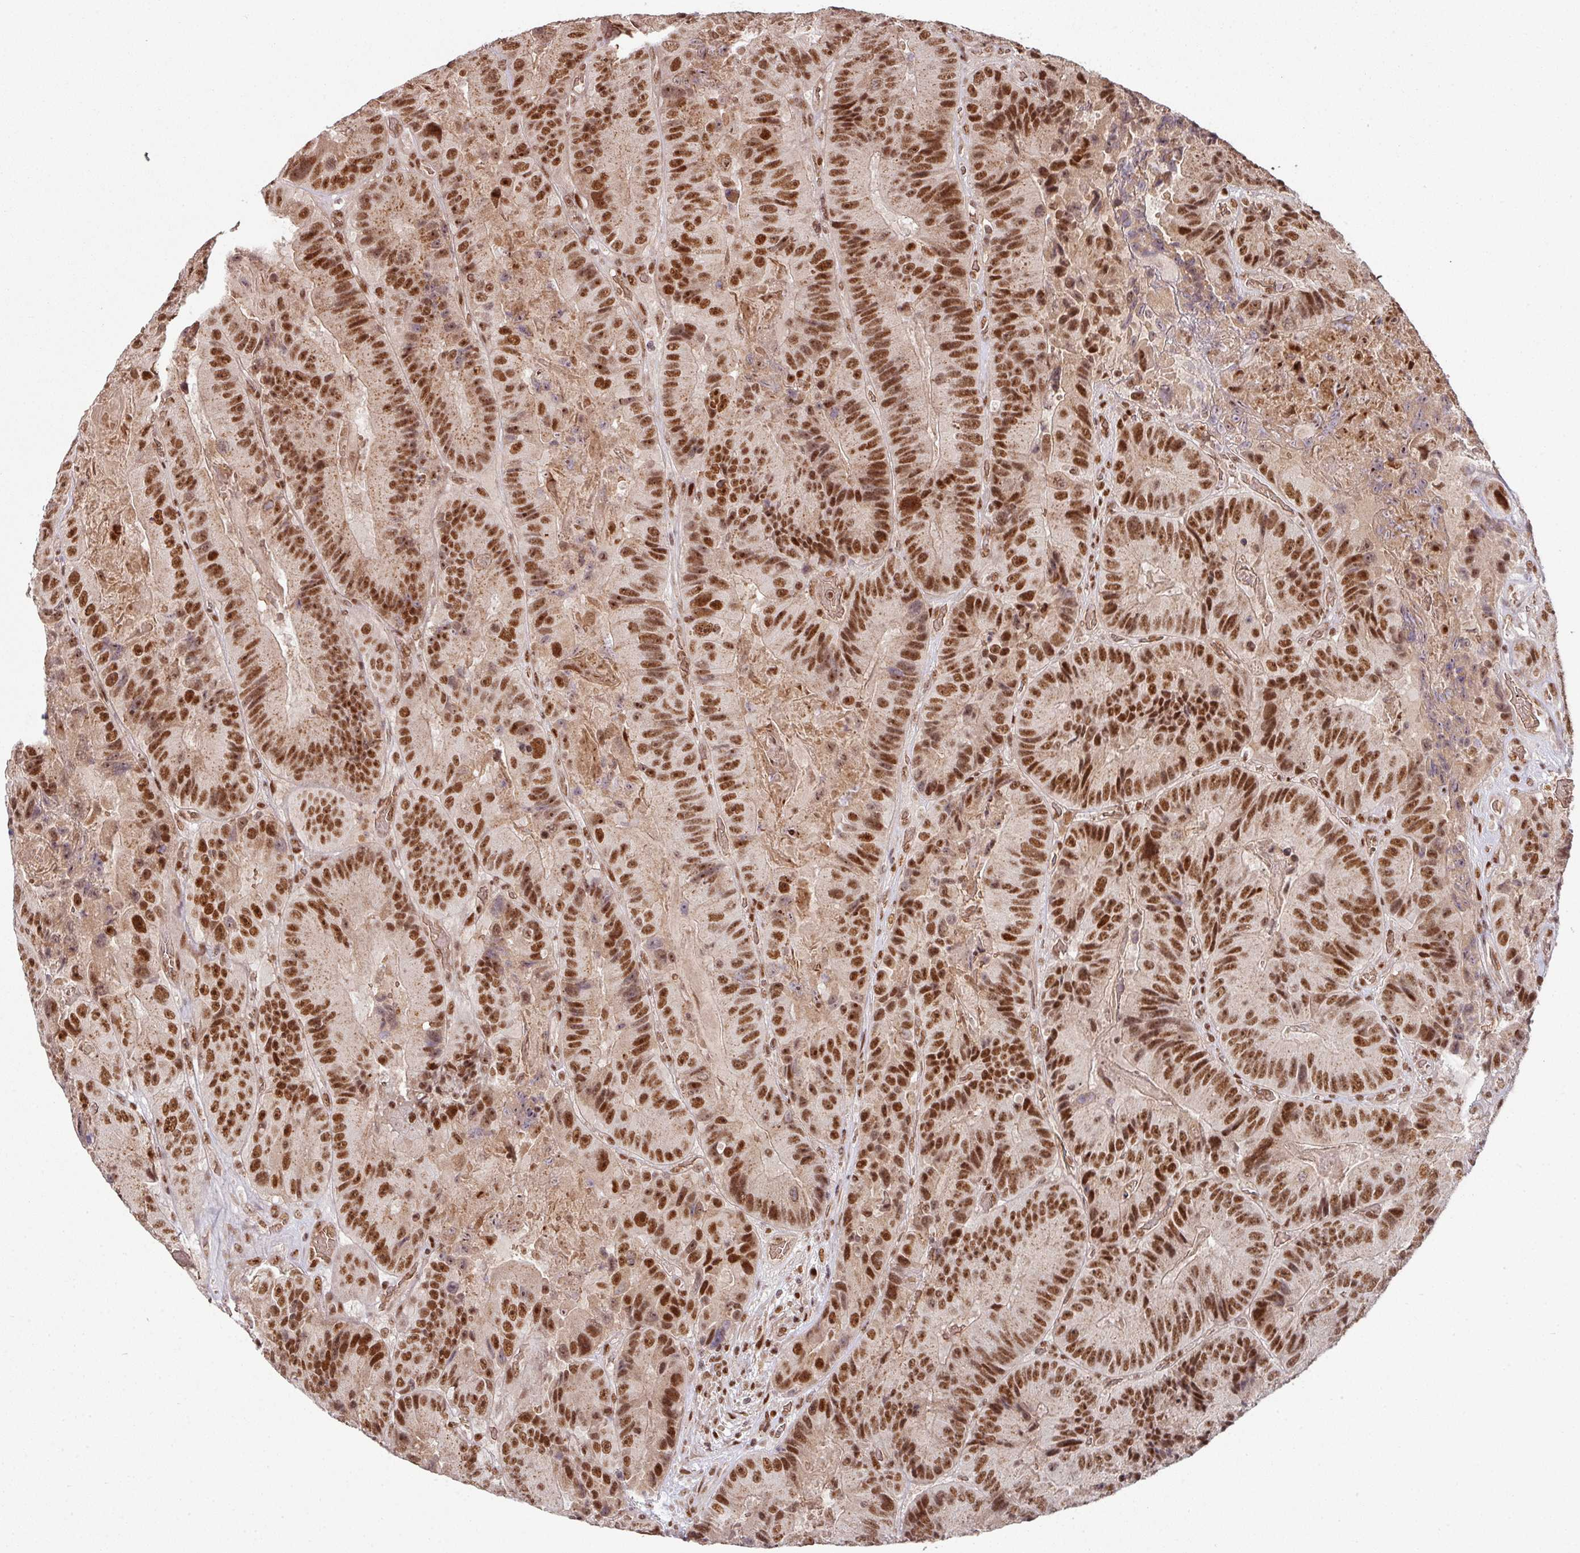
{"staining": {"intensity": "strong", "quantity": ">75%", "location": "nuclear"}, "tissue": "colorectal cancer", "cell_type": "Tumor cells", "image_type": "cancer", "snomed": [{"axis": "morphology", "description": "Adenocarcinoma, NOS"}, {"axis": "topography", "description": "Colon"}], "caption": "A high-resolution histopathology image shows immunohistochemistry staining of colorectal adenocarcinoma, which shows strong nuclear positivity in approximately >75% of tumor cells.", "gene": "PHF23", "patient": {"sex": "female", "age": 86}}